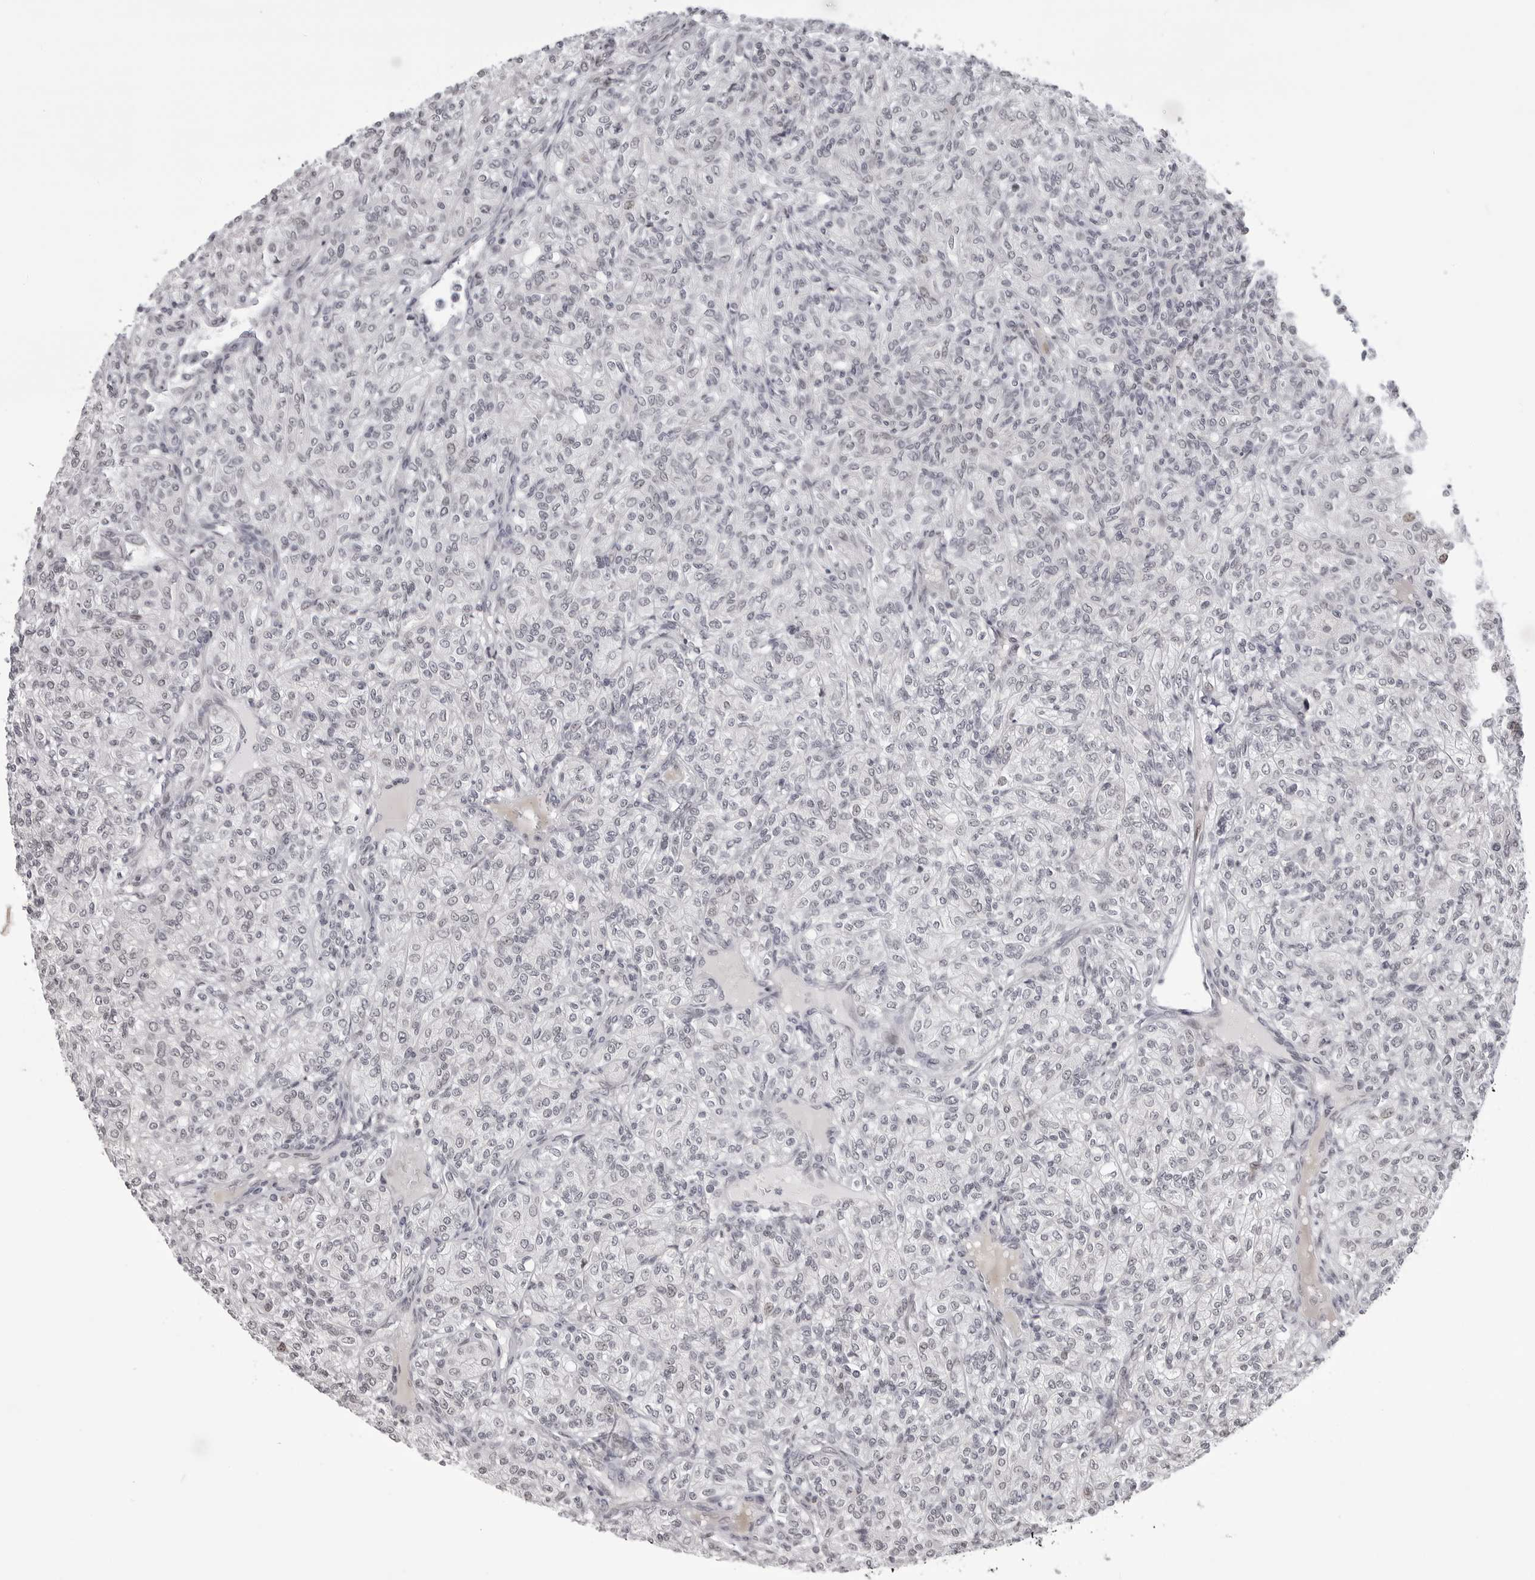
{"staining": {"intensity": "negative", "quantity": "none", "location": "none"}, "tissue": "renal cancer", "cell_type": "Tumor cells", "image_type": "cancer", "snomed": [{"axis": "morphology", "description": "Adenocarcinoma, NOS"}, {"axis": "topography", "description": "Kidney"}], "caption": "This is an immunohistochemistry (IHC) histopathology image of human renal cancer. There is no staining in tumor cells.", "gene": "PHF3", "patient": {"sex": "male", "age": 77}}